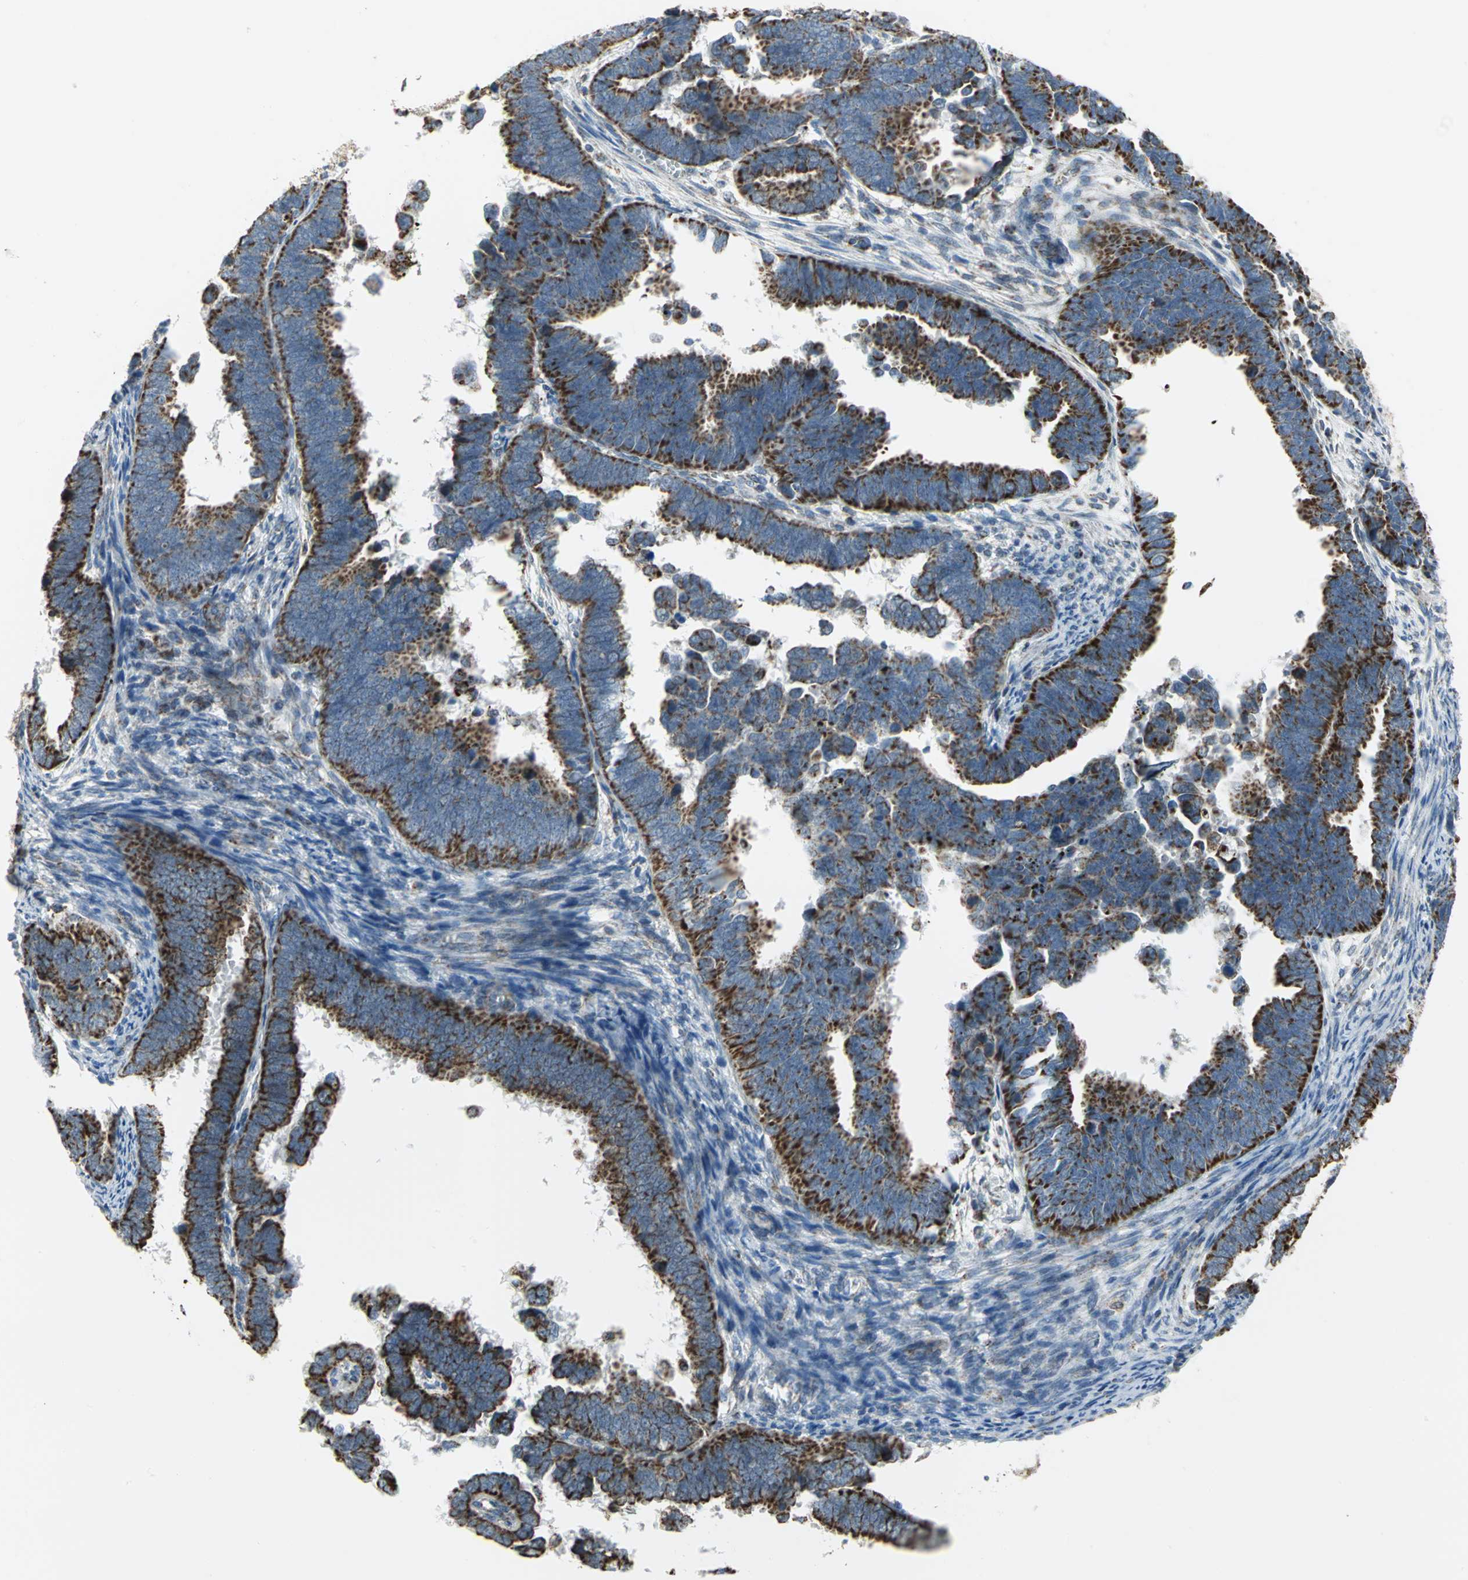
{"staining": {"intensity": "moderate", "quantity": ">75%", "location": "cytoplasmic/membranous"}, "tissue": "endometrial cancer", "cell_type": "Tumor cells", "image_type": "cancer", "snomed": [{"axis": "morphology", "description": "Adenocarcinoma, NOS"}, {"axis": "topography", "description": "Endometrium"}], "caption": "Tumor cells exhibit medium levels of moderate cytoplasmic/membranous staining in about >75% of cells in endometrial adenocarcinoma.", "gene": "NTRK1", "patient": {"sex": "female", "age": 75}}